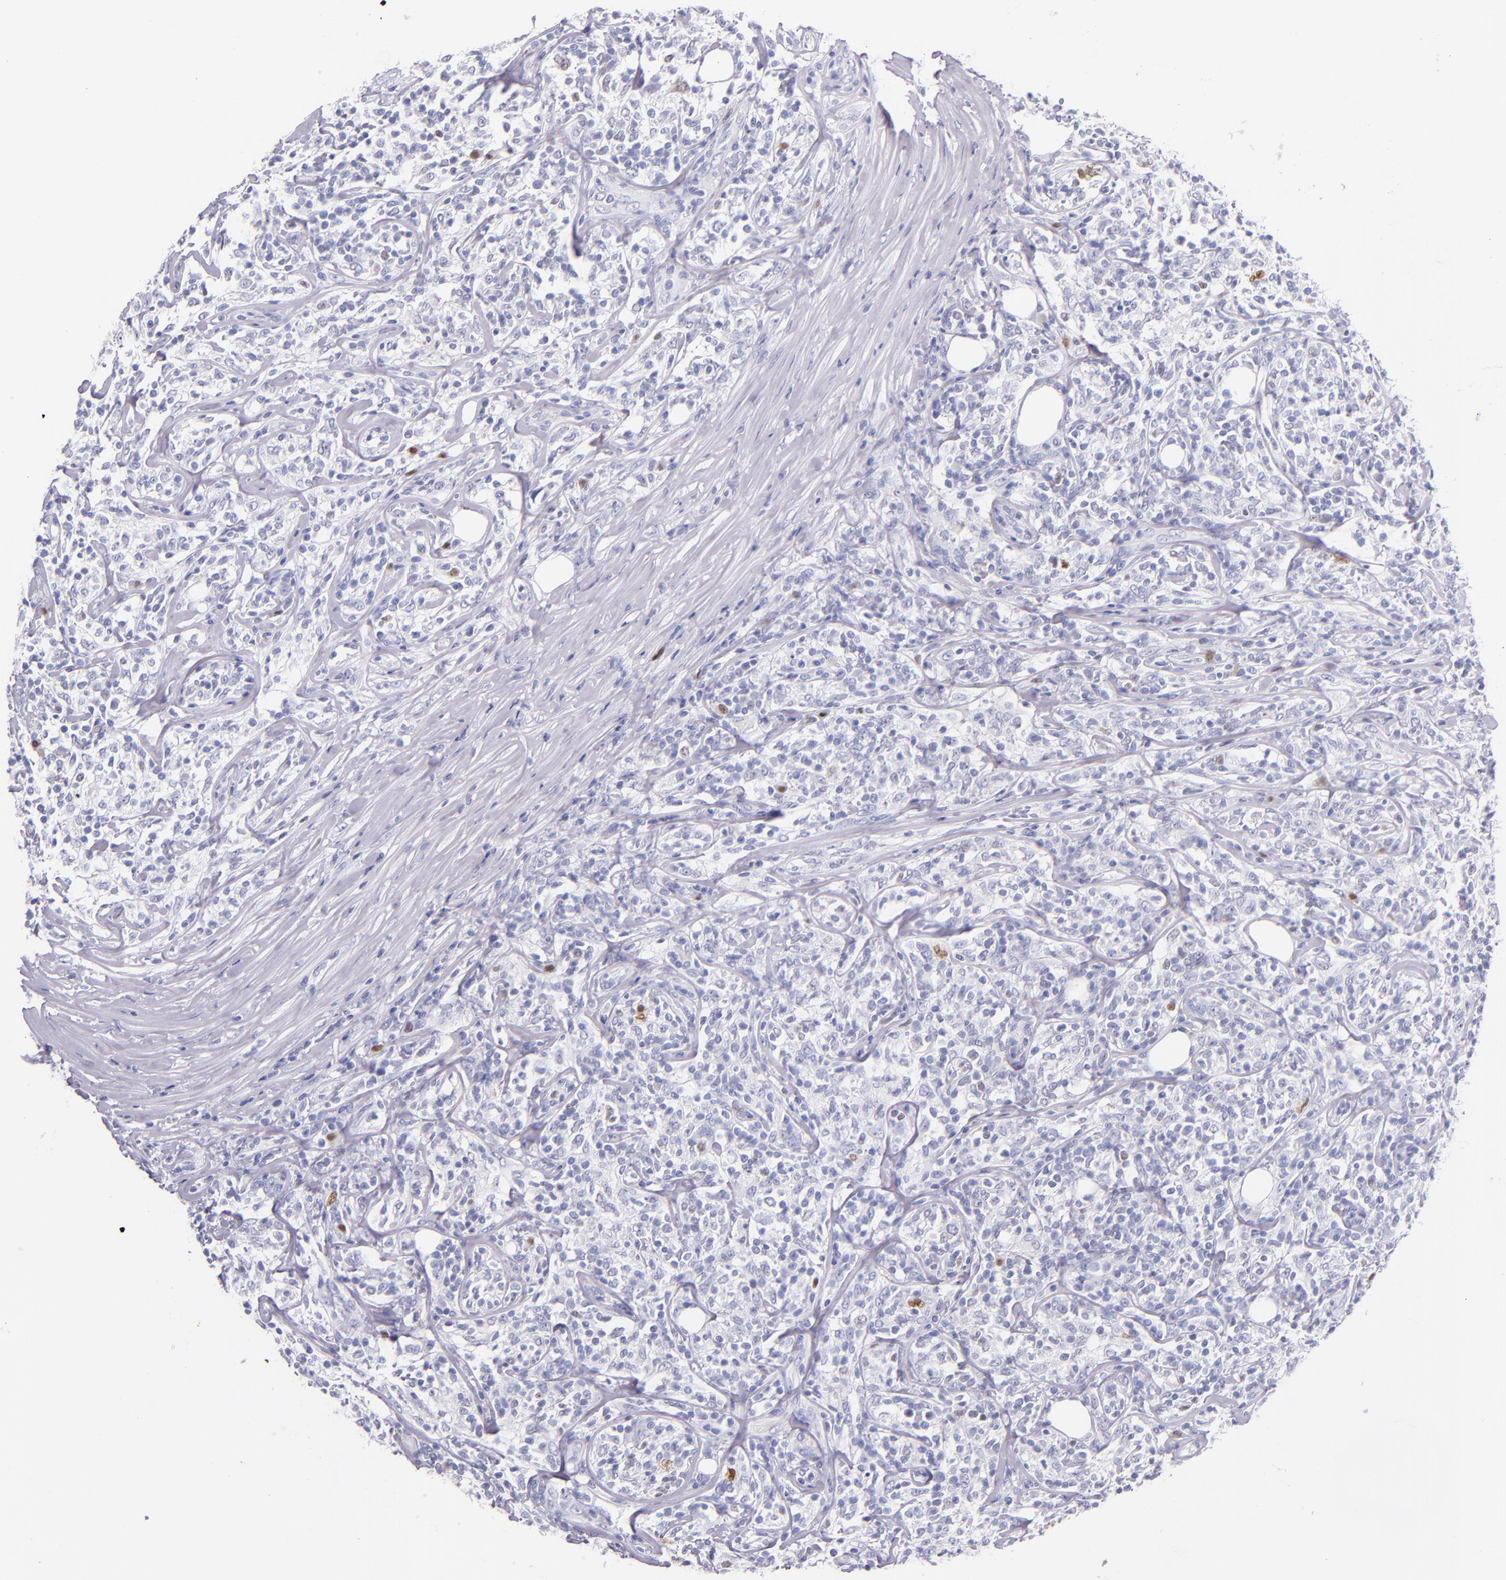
{"staining": {"intensity": "negative", "quantity": "none", "location": "none"}, "tissue": "lymphoma", "cell_type": "Tumor cells", "image_type": "cancer", "snomed": [{"axis": "morphology", "description": "Malignant lymphoma, non-Hodgkin's type, High grade"}, {"axis": "topography", "description": "Lymph node"}], "caption": "Histopathology image shows no protein staining in tumor cells of malignant lymphoma, non-Hodgkin's type (high-grade) tissue. (Stains: DAB (3,3'-diaminobenzidine) immunohistochemistry with hematoxylin counter stain, Microscopy: brightfield microscopy at high magnification).", "gene": "IRF4", "patient": {"sex": "female", "age": 84}}